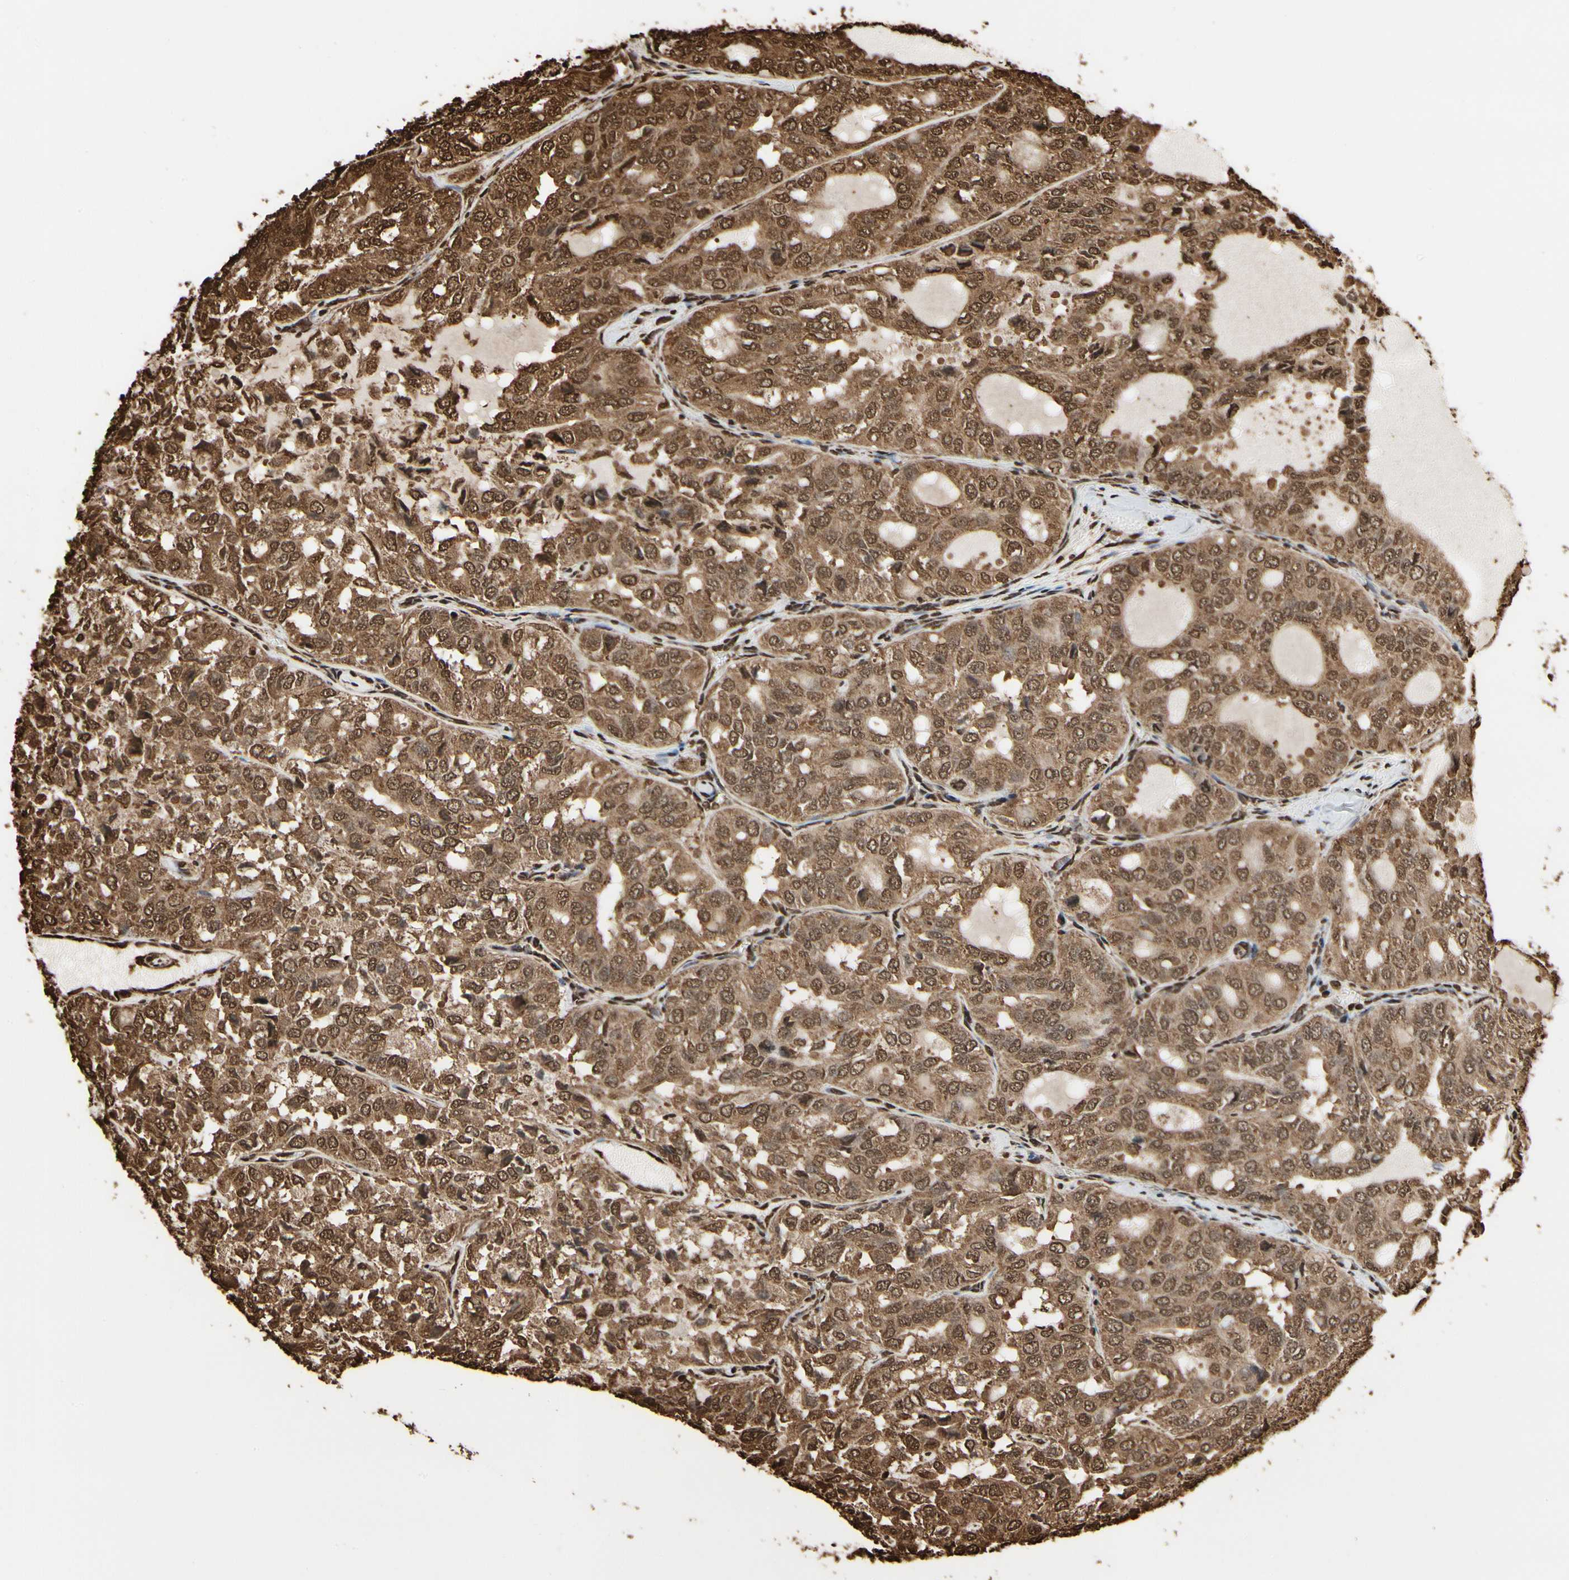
{"staining": {"intensity": "strong", "quantity": ">75%", "location": "cytoplasmic/membranous,nuclear"}, "tissue": "thyroid cancer", "cell_type": "Tumor cells", "image_type": "cancer", "snomed": [{"axis": "morphology", "description": "Follicular adenoma carcinoma, NOS"}, {"axis": "topography", "description": "Thyroid gland"}], "caption": "Brown immunohistochemical staining in thyroid follicular adenoma carcinoma demonstrates strong cytoplasmic/membranous and nuclear positivity in approximately >75% of tumor cells.", "gene": "HNRNPK", "patient": {"sex": "male", "age": 75}}